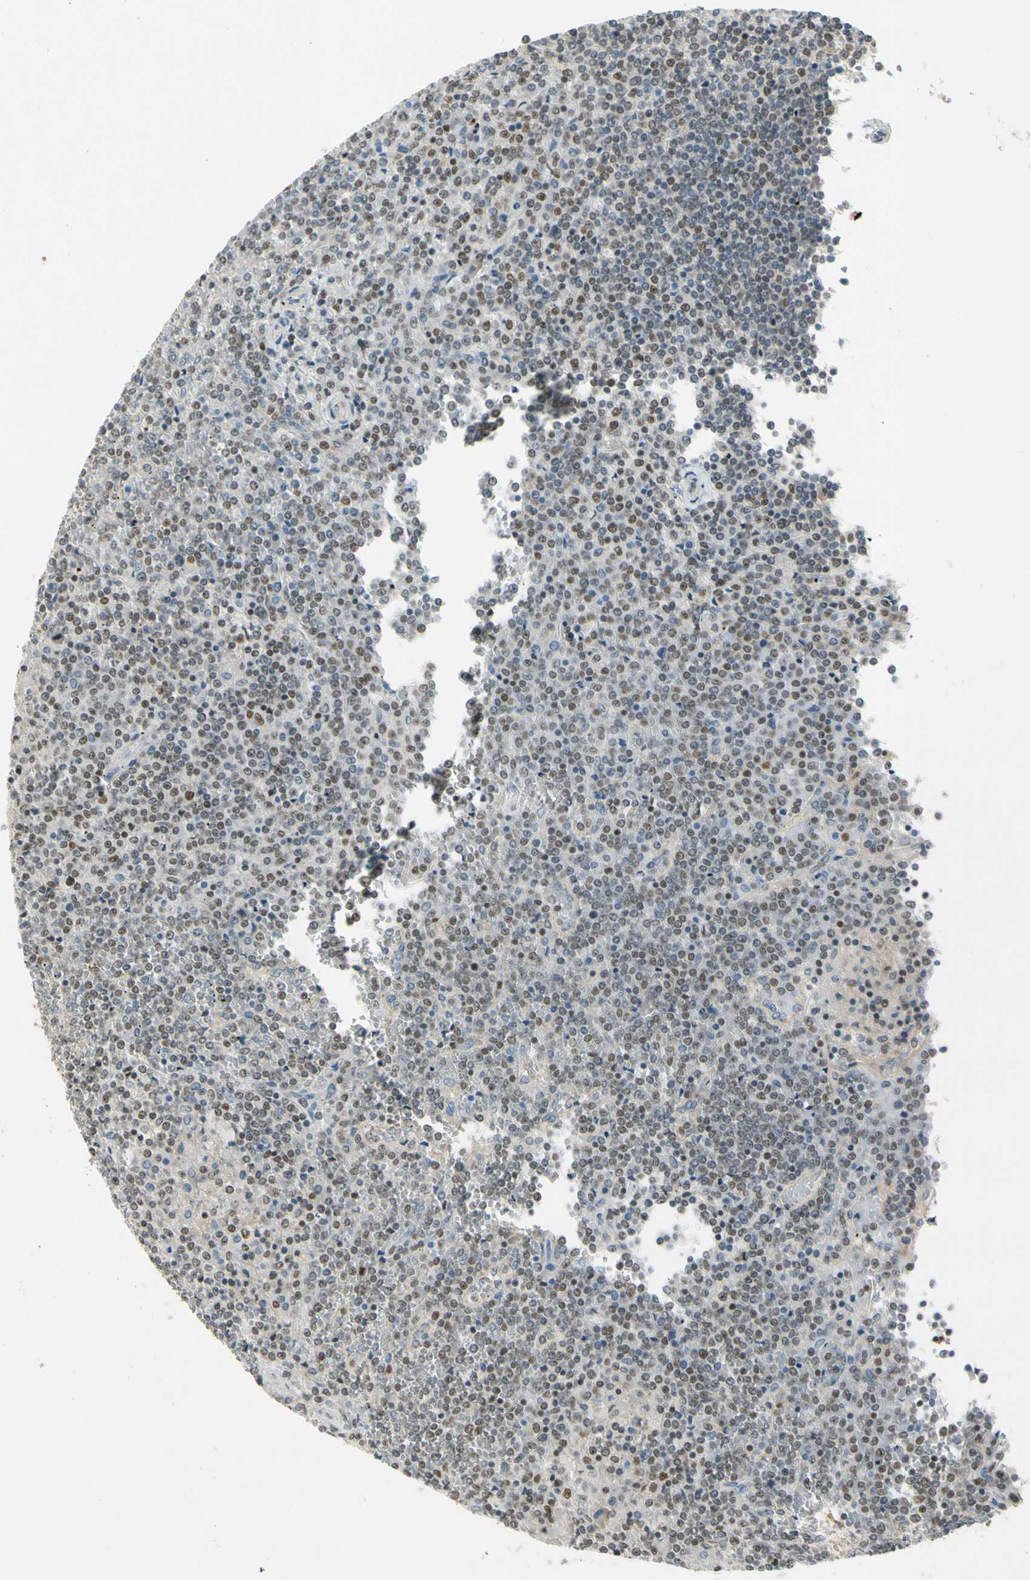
{"staining": {"intensity": "weak", "quantity": "25%-75%", "location": "cytoplasmic/membranous,nuclear"}, "tissue": "lymphoma", "cell_type": "Tumor cells", "image_type": "cancer", "snomed": [{"axis": "morphology", "description": "Malignant lymphoma, non-Hodgkin's type, Low grade"}, {"axis": "topography", "description": "Spleen"}], "caption": "Weak cytoplasmic/membranous and nuclear positivity is appreciated in about 25%-75% of tumor cells in malignant lymphoma, non-Hodgkin's type (low-grade). (Brightfield microscopy of DAB IHC at high magnification).", "gene": "NFYA", "patient": {"sex": "female", "age": 19}}